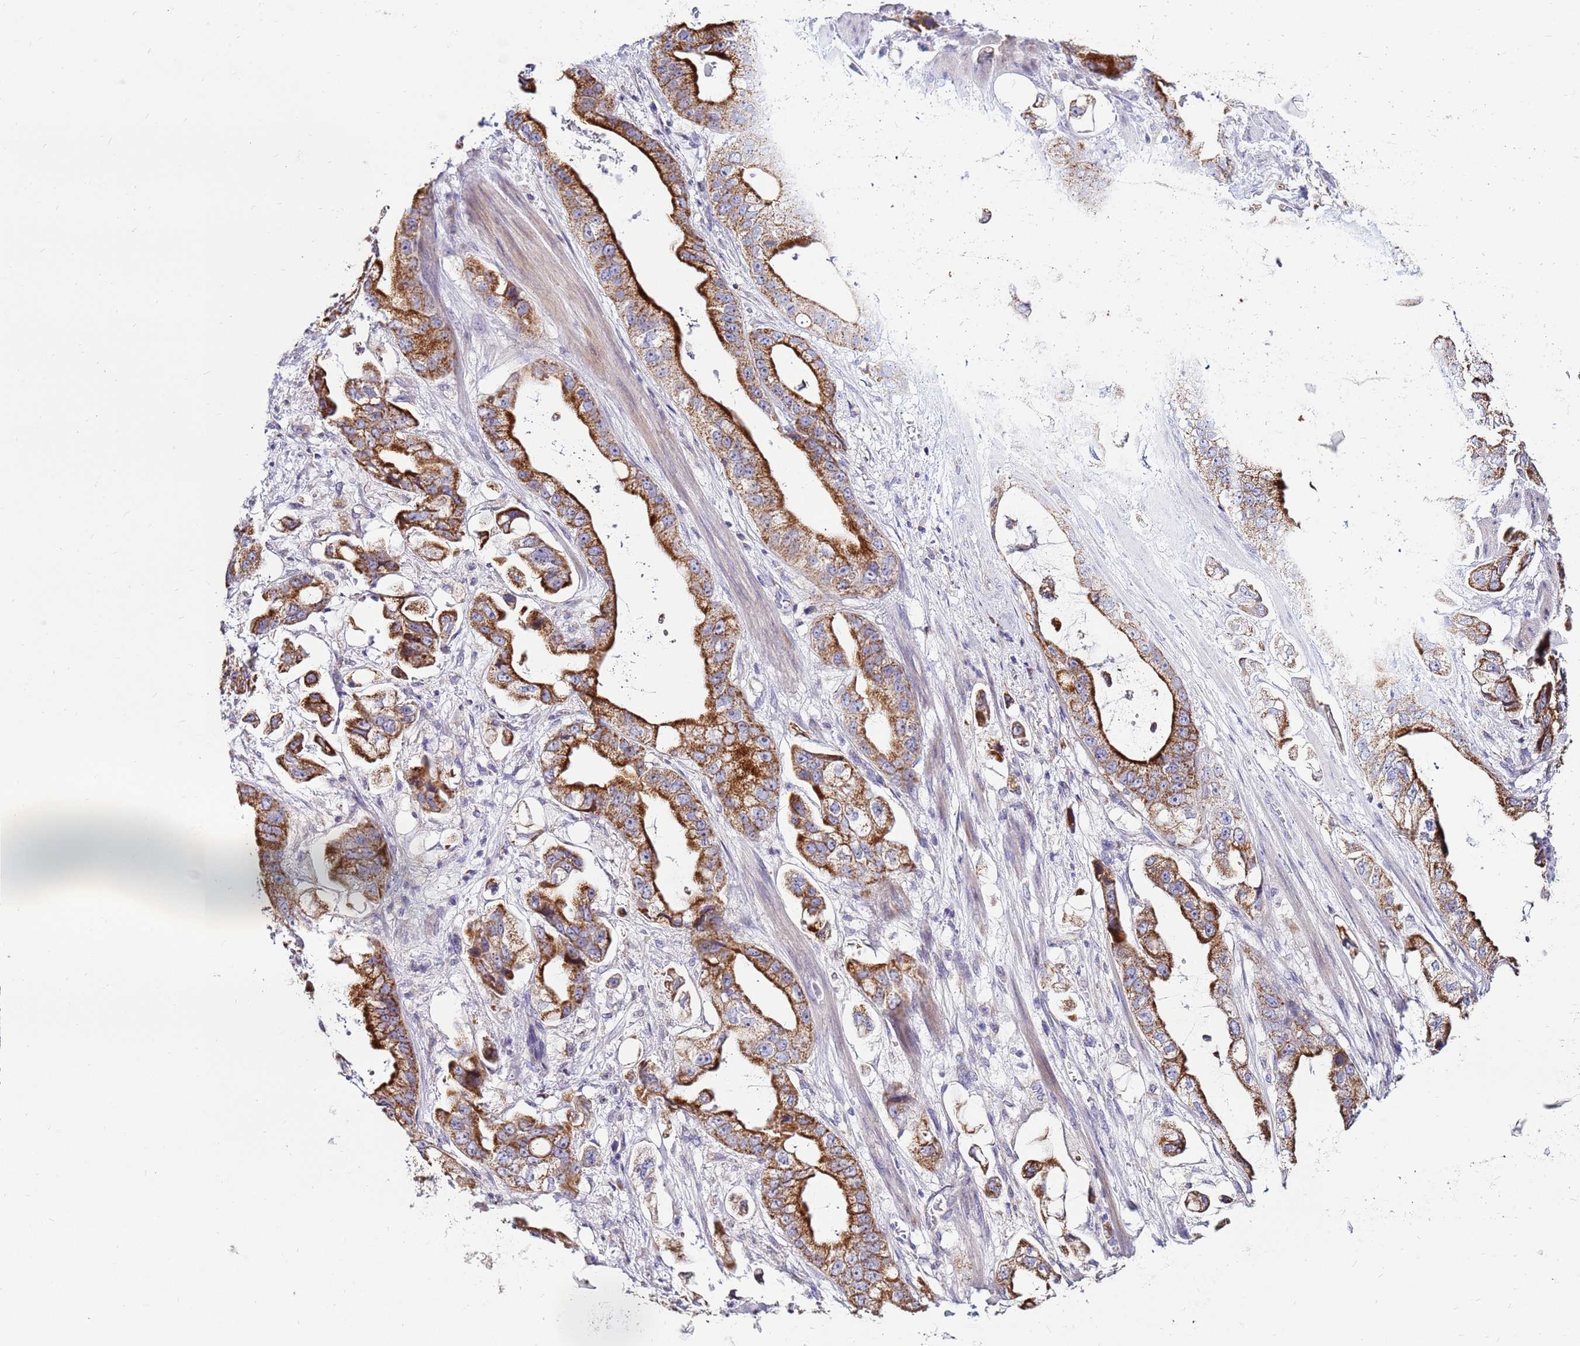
{"staining": {"intensity": "strong", "quantity": ">75%", "location": "cytoplasmic/membranous"}, "tissue": "stomach cancer", "cell_type": "Tumor cells", "image_type": "cancer", "snomed": [{"axis": "morphology", "description": "Adenocarcinoma, NOS"}, {"axis": "topography", "description": "Stomach"}], "caption": "An immunohistochemistry (IHC) image of tumor tissue is shown. Protein staining in brown shows strong cytoplasmic/membranous positivity in stomach adenocarcinoma within tumor cells.", "gene": "IGF1R", "patient": {"sex": "male", "age": 62}}